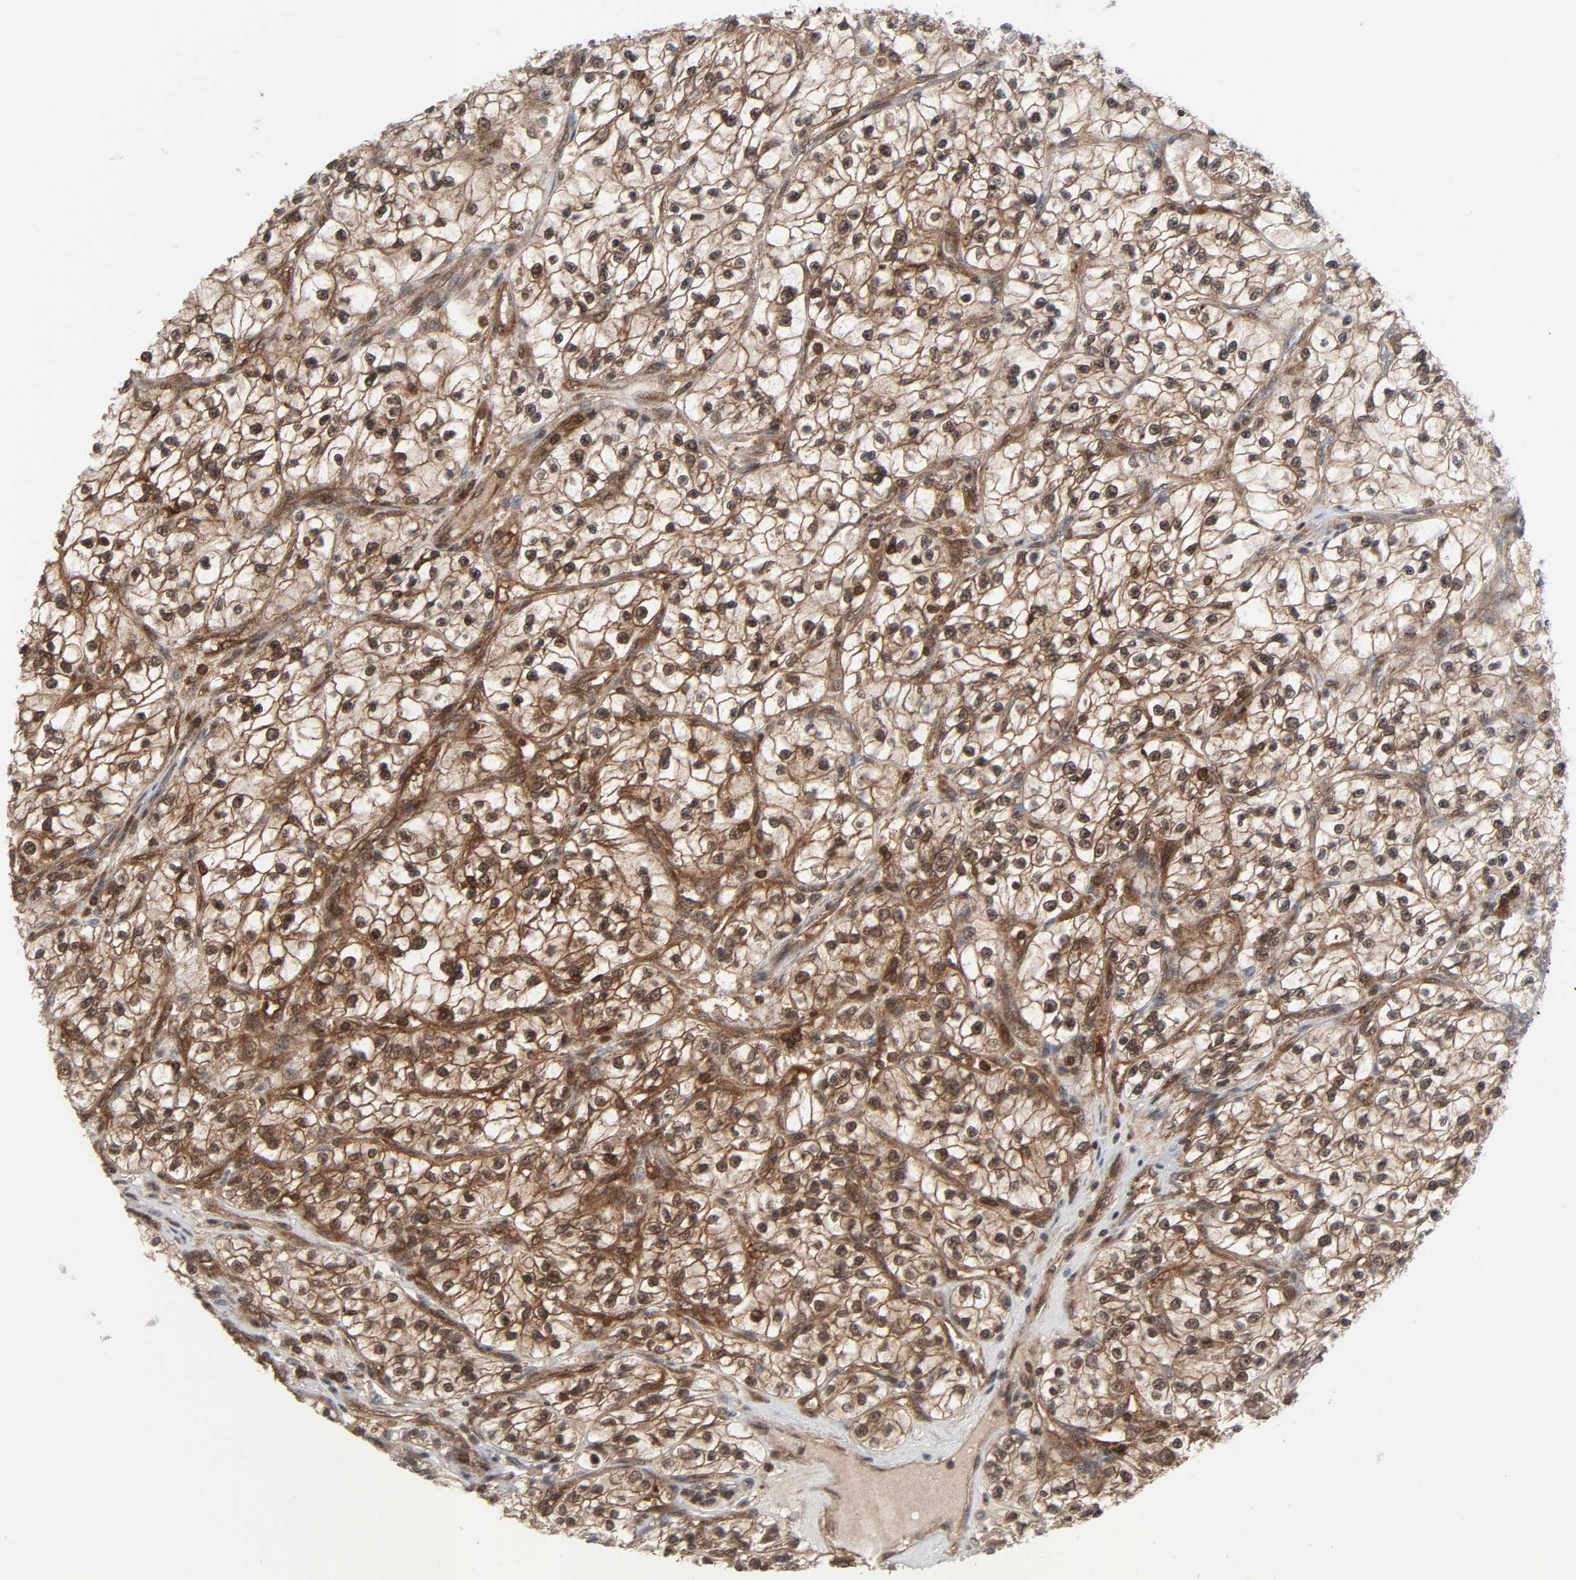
{"staining": {"intensity": "strong", "quantity": ">75%", "location": "cytoplasmic/membranous,nuclear"}, "tissue": "renal cancer", "cell_type": "Tumor cells", "image_type": "cancer", "snomed": [{"axis": "morphology", "description": "Adenocarcinoma, NOS"}, {"axis": "topography", "description": "Kidney"}], "caption": "The photomicrograph shows a brown stain indicating the presence of a protein in the cytoplasmic/membranous and nuclear of tumor cells in renal cancer (adenocarcinoma). The staining is performed using DAB brown chromogen to label protein expression. The nuclei are counter-stained blue using hematoxylin.", "gene": "GSK3A", "patient": {"sex": "female", "age": 57}}